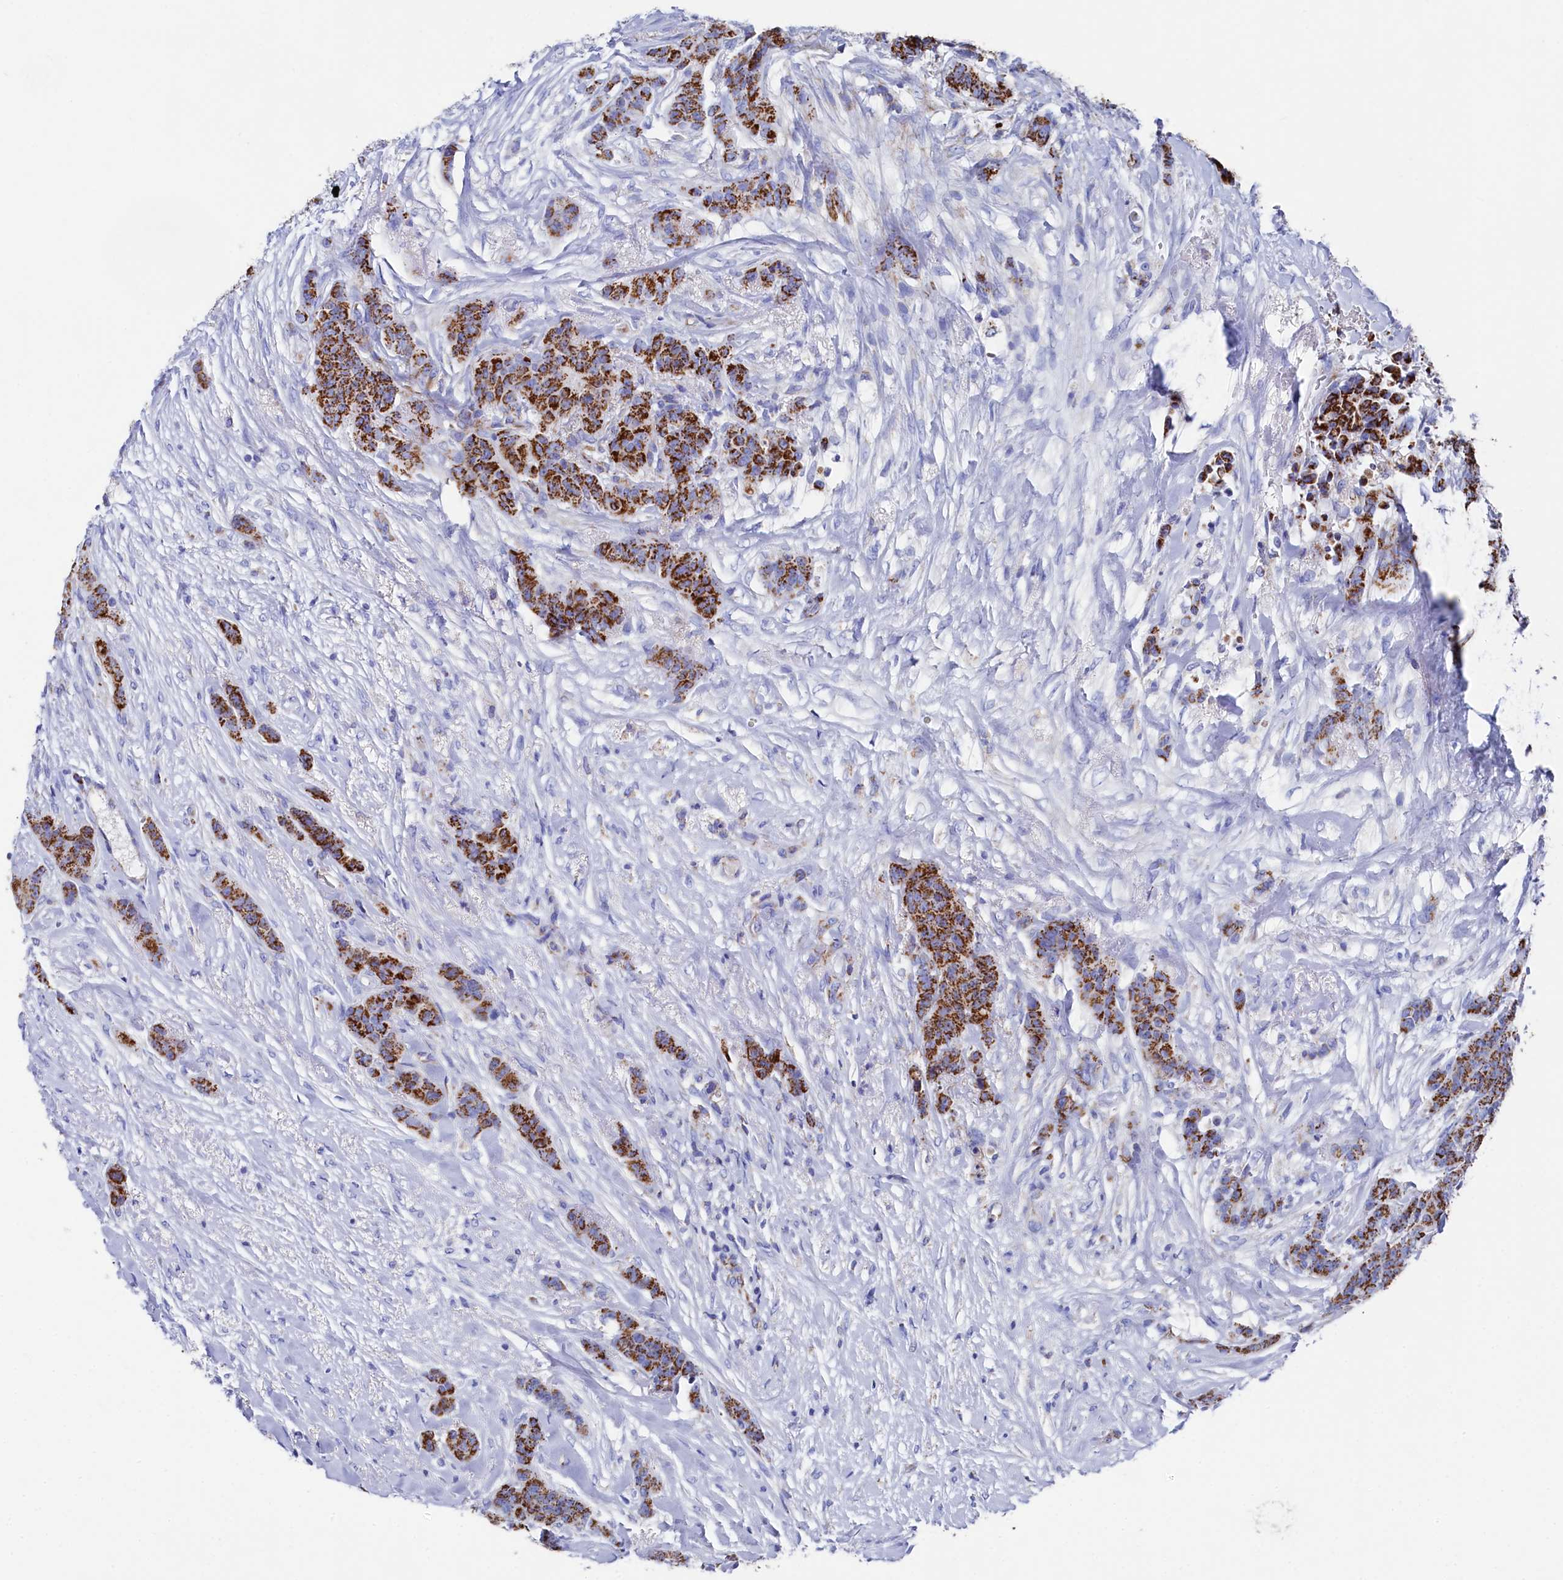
{"staining": {"intensity": "strong", "quantity": ">75%", "location": "cytoplasmic/membranous"}, "tissue": "breast cancer", "cell_type": "Tumor cells", "image_type": "cancer", "snomed": [{"axis": "morphology", "description": "Duct carcinoma"}, {"axis": "topography", "description": "Breast"}], "caption": "Breast cancer (infiltrating ductal carcinoma) stained for a protein (brown) shows strong cytoplasmic/membranous positive expression in about >75% of tumor cells.", "gene": "MMAB", "patient": {"sex": "female", "age": 40}}